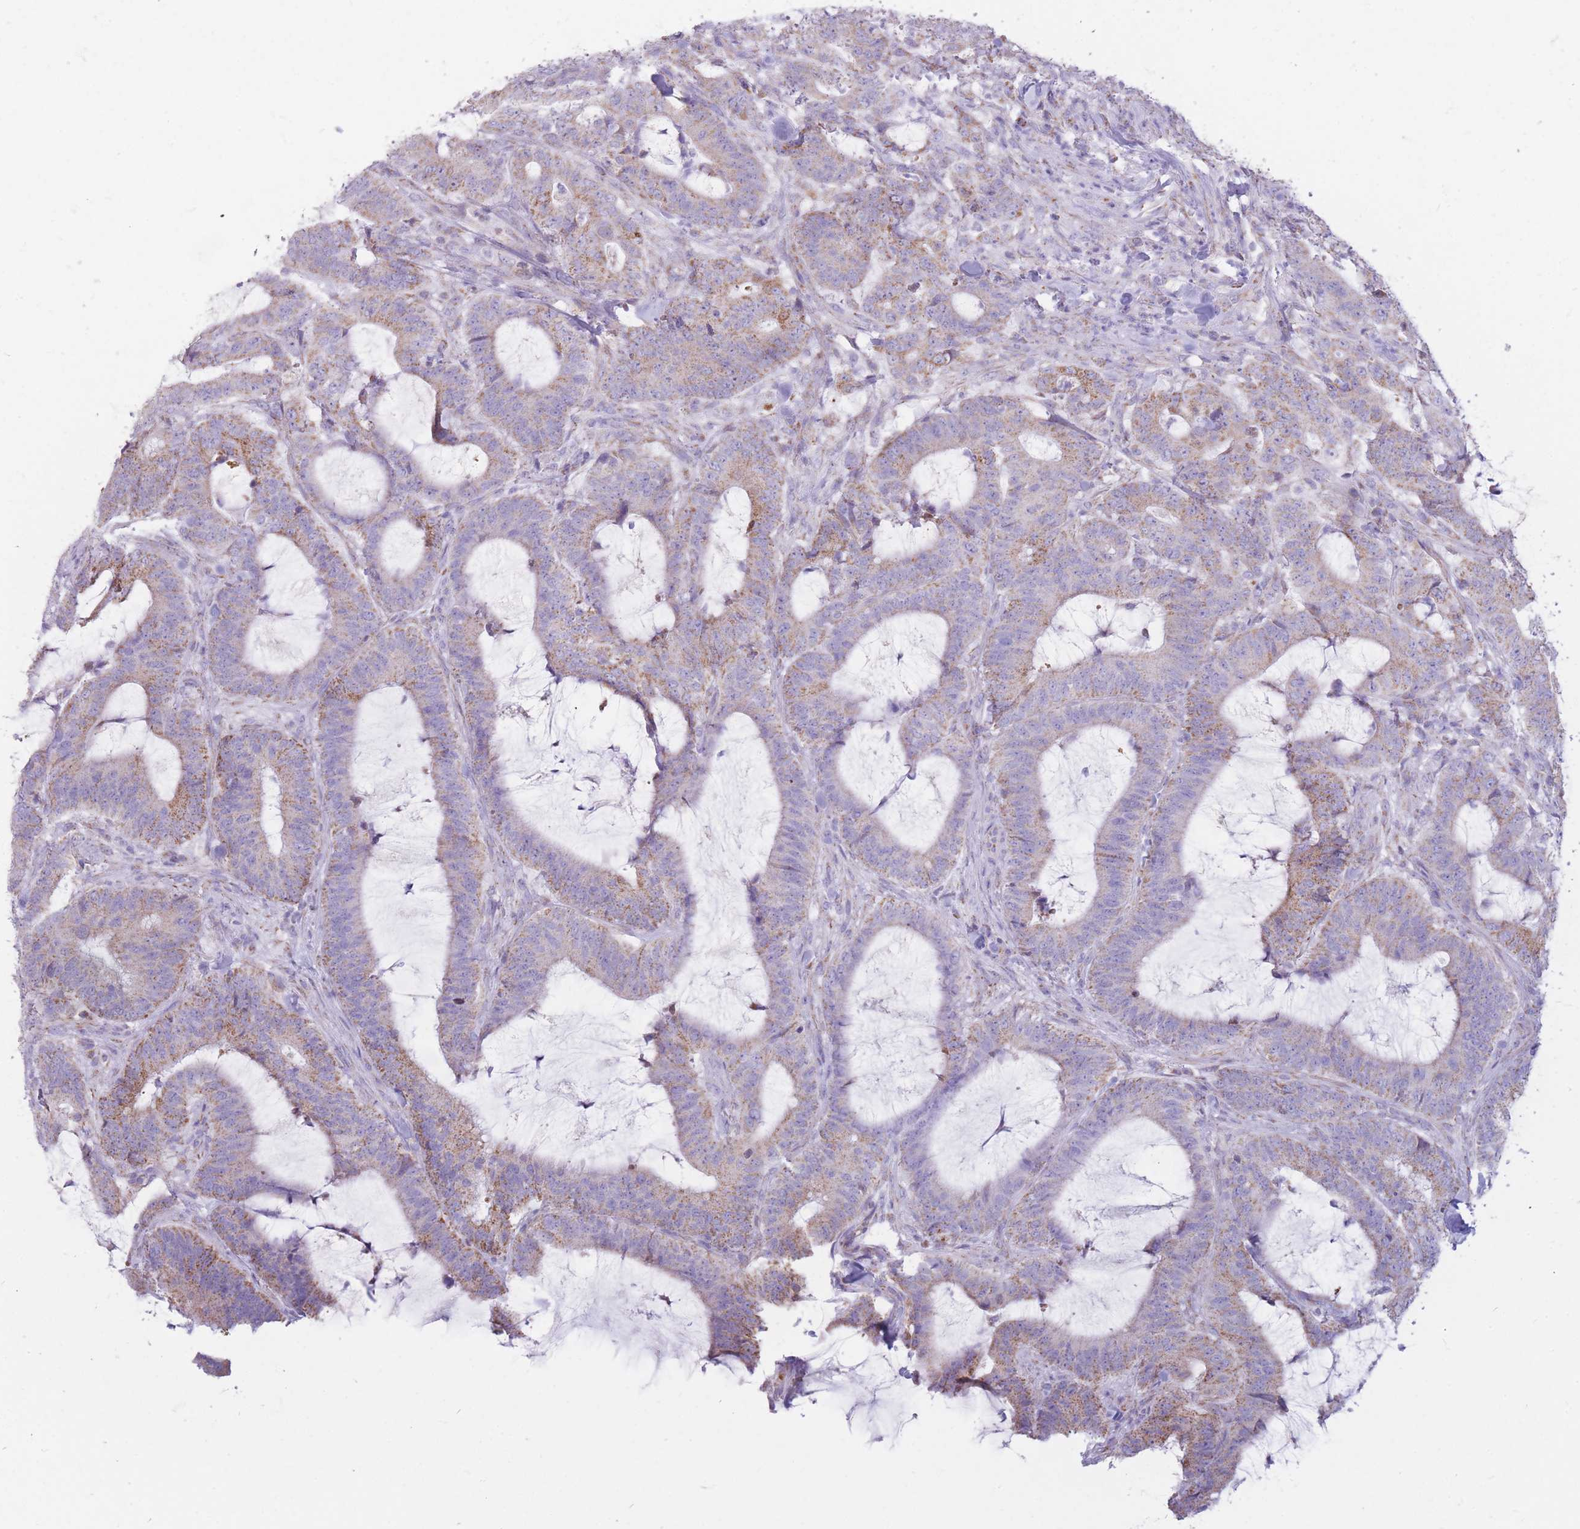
{"staining": {"intensity": "weak", "quantity": "25%-75%", "location": "cytoplasmic/membranous"}, "tissue": "colorectal cancer", "cell_type": "Tumor cells", "image_type": "cancer", "snomed": [{"axis": "morphology", "description": "Adenocarcinoma, NOS"}, {"axis": "topography", "description": "Colon"}], "caption": "Colorectal cancer was stained to show a protein in brown. There is low levels of weak cytoplasmic/membranous staining in about 25%-75% of tumor cells.", "gene": "PCSK1", "patient": {"sex": "female", "age": 43}}